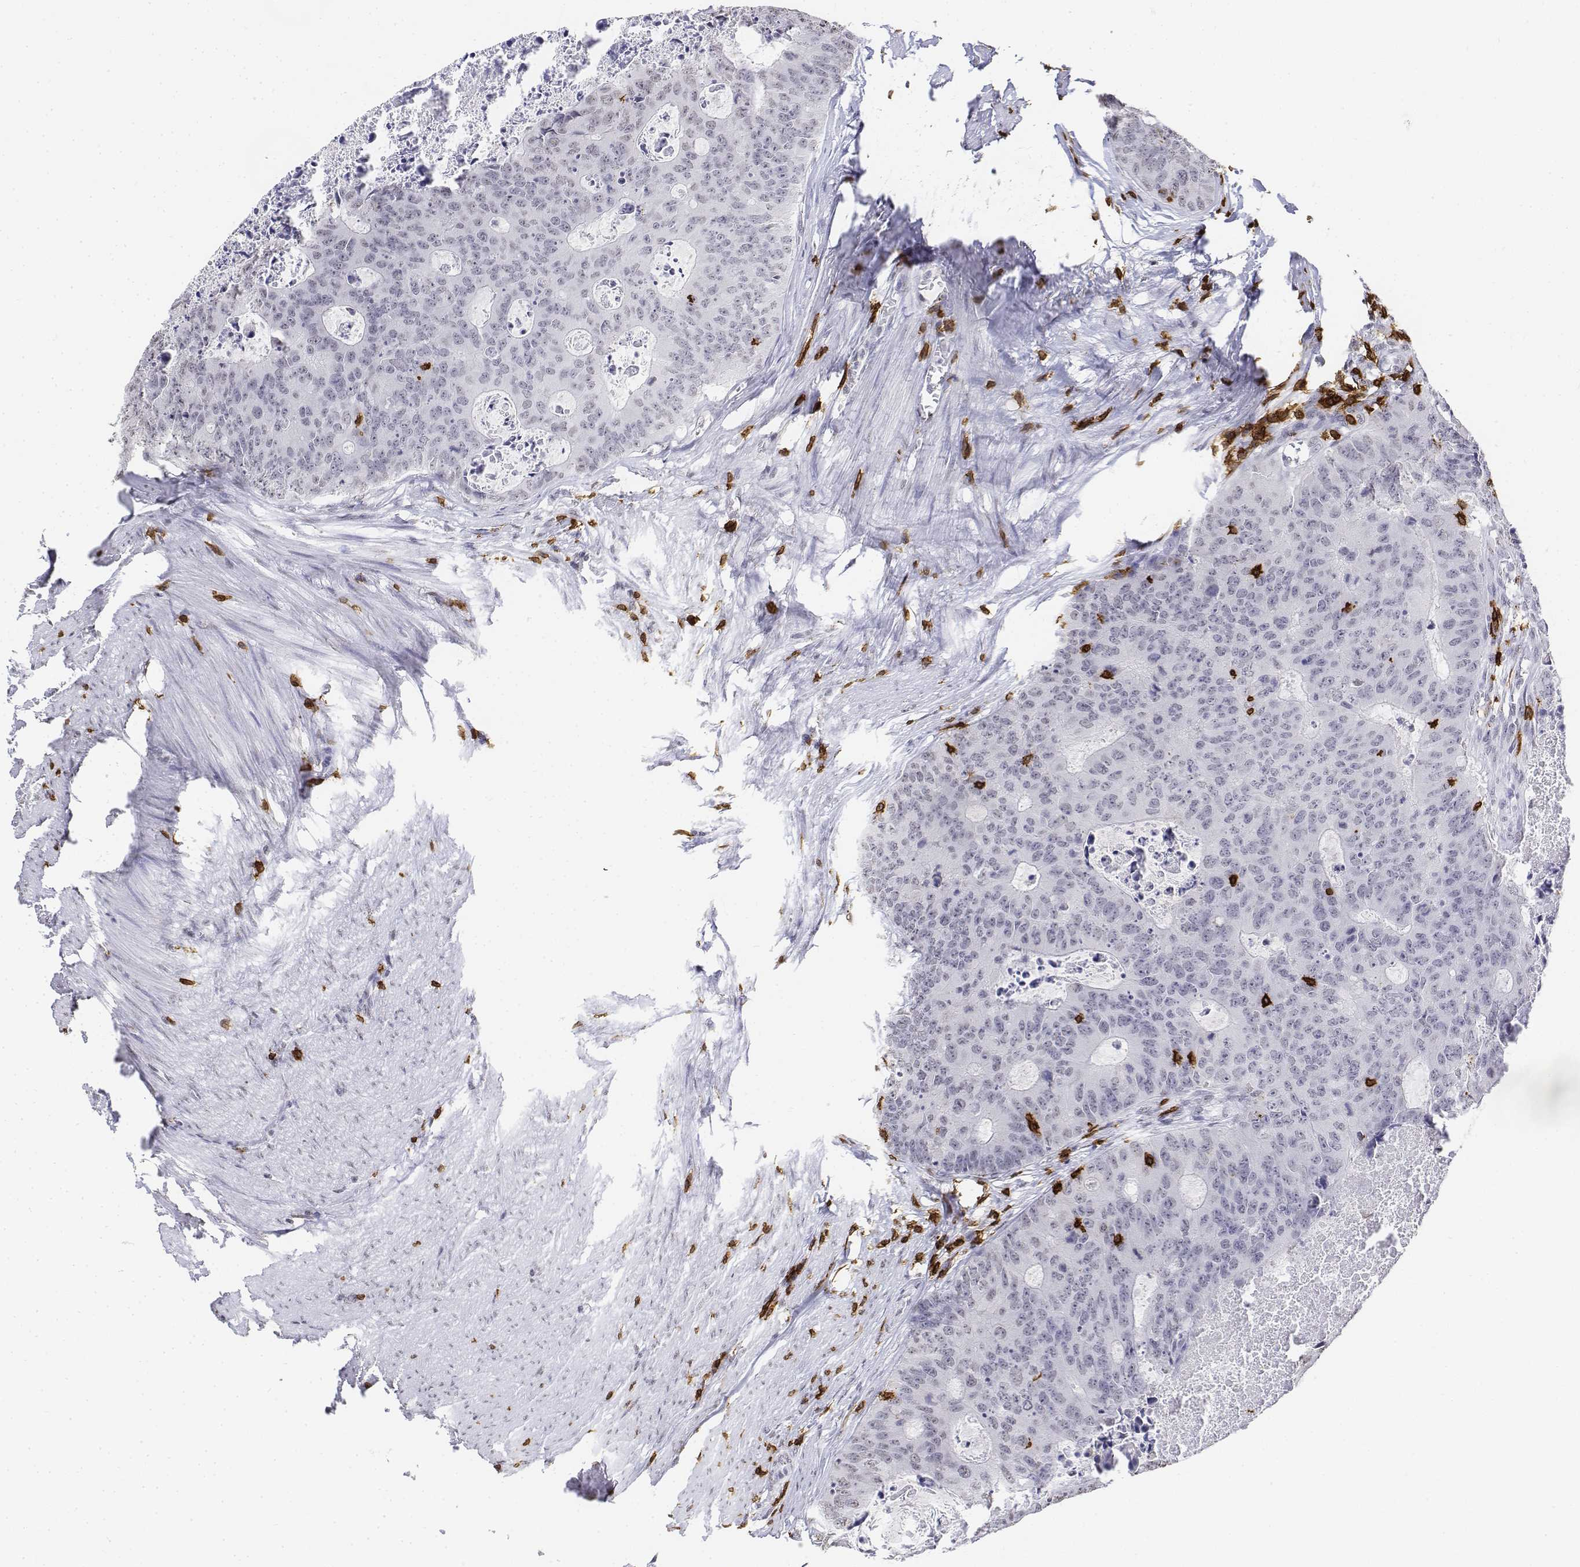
{"staining": {"intensity": "negative", "quantity": "none", "location": "none"}, "tissue": "colorectal cancer", "cell_type": "Tumor cells", "image_type": "cancer", "snomed": [{"axis": "morphology", "description": "Adenocarcinoma, NOS"}, {"axis": "topography", "description": "Colon"}], "caption": "Tumor cells show no significant positivity in colorectal adenocarcinoma.", "gene": "CD3E", "patient": {"sex": "male", "age": 67}}